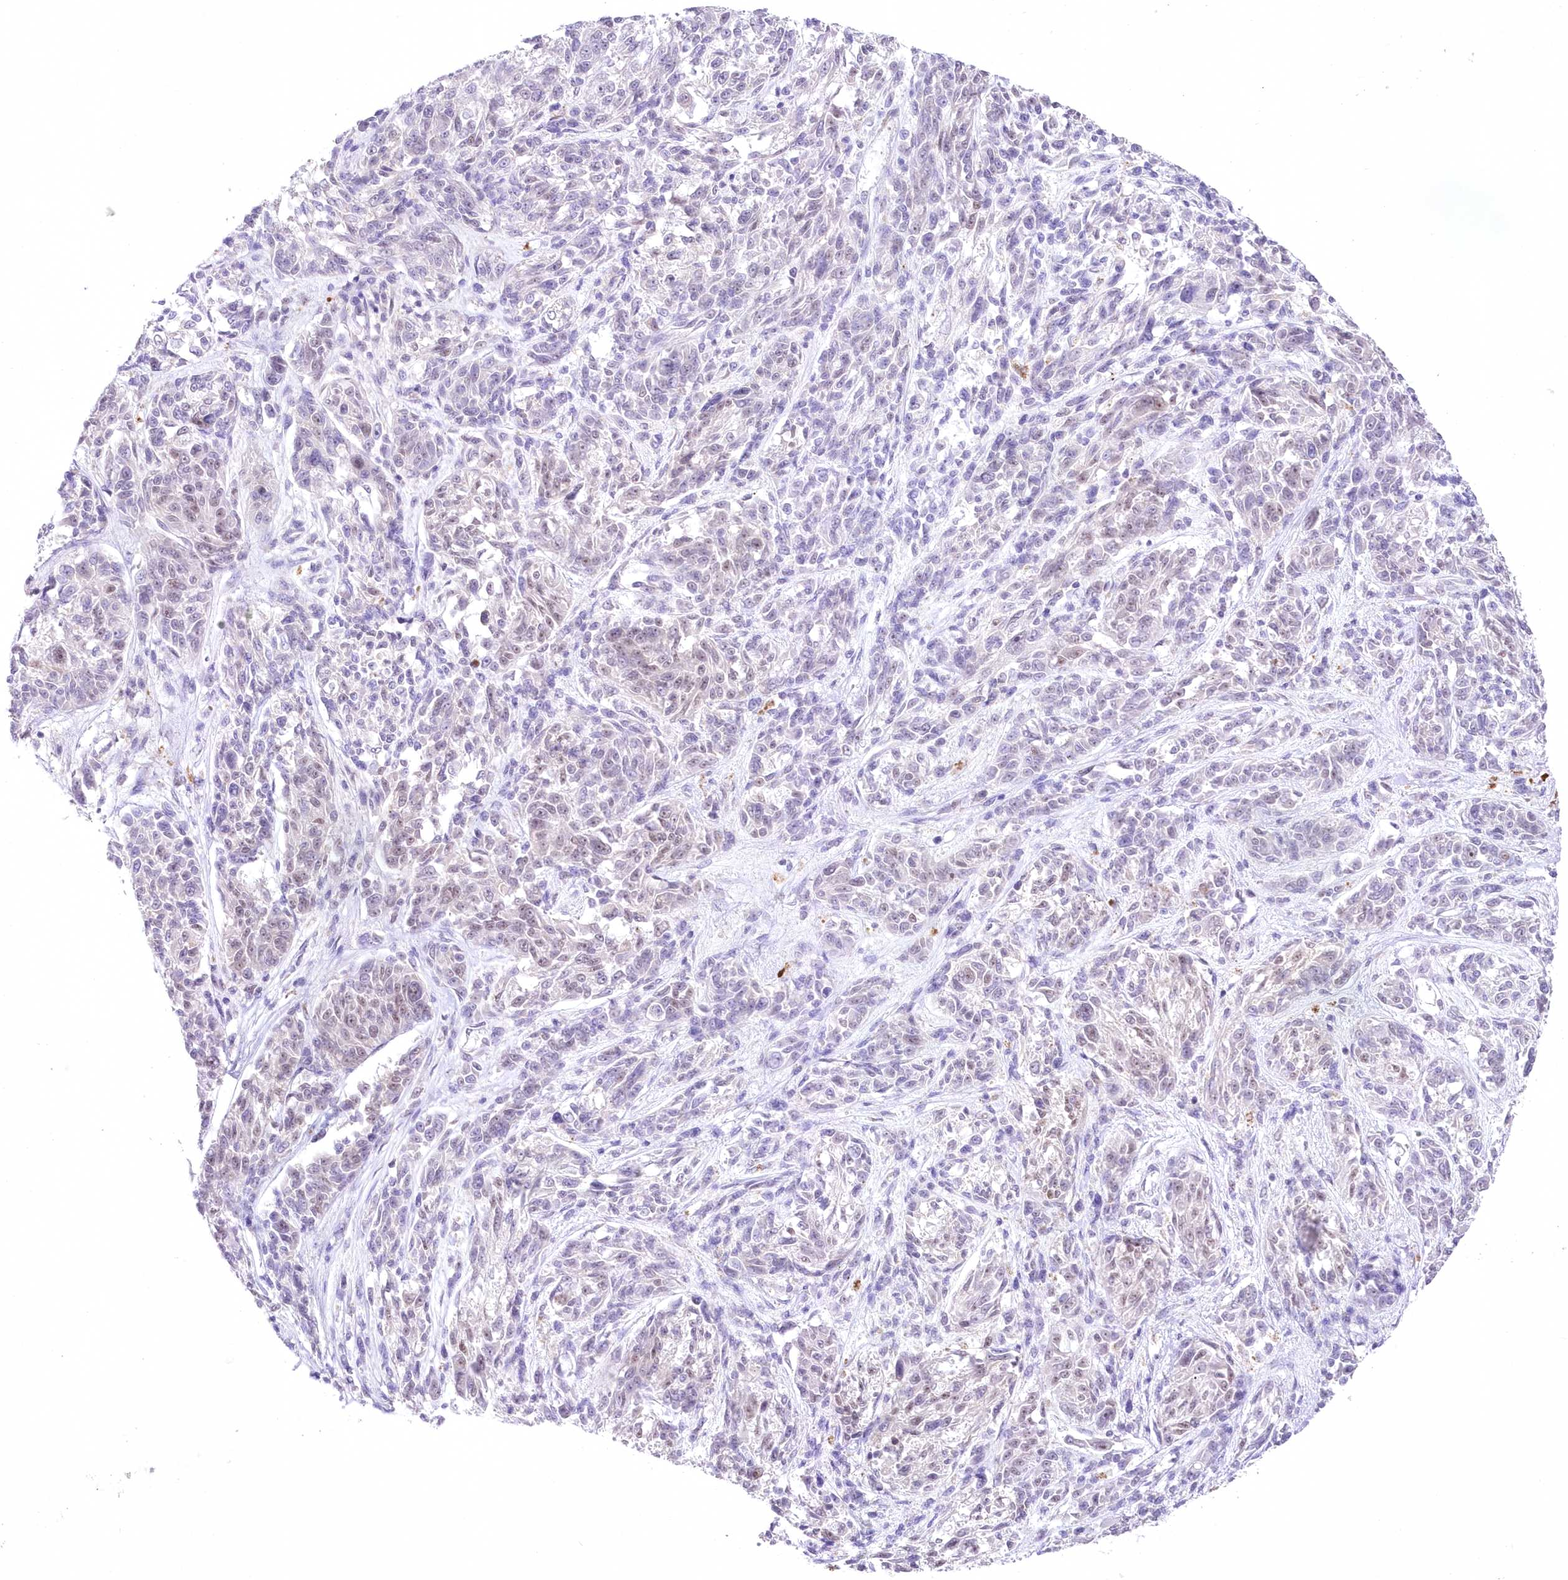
{"staining": {"intensity": "weak", "quantity": "<25%", "location": "nuclear"}, "tissue": "melanoma", "cell_type": "Tumor cells", "image_type": "cancer", "snomed": [{"axis": "morphology", "description": "Malignant melanoma, NOS"}, {"axis": "topography", "description": "Skin"}], "caption": "A photomicrograph of human malignant melanoma is negative for staining in tumor cells.", "gene": "RBM27", "patient": {"sex": "male", "age": 53}}